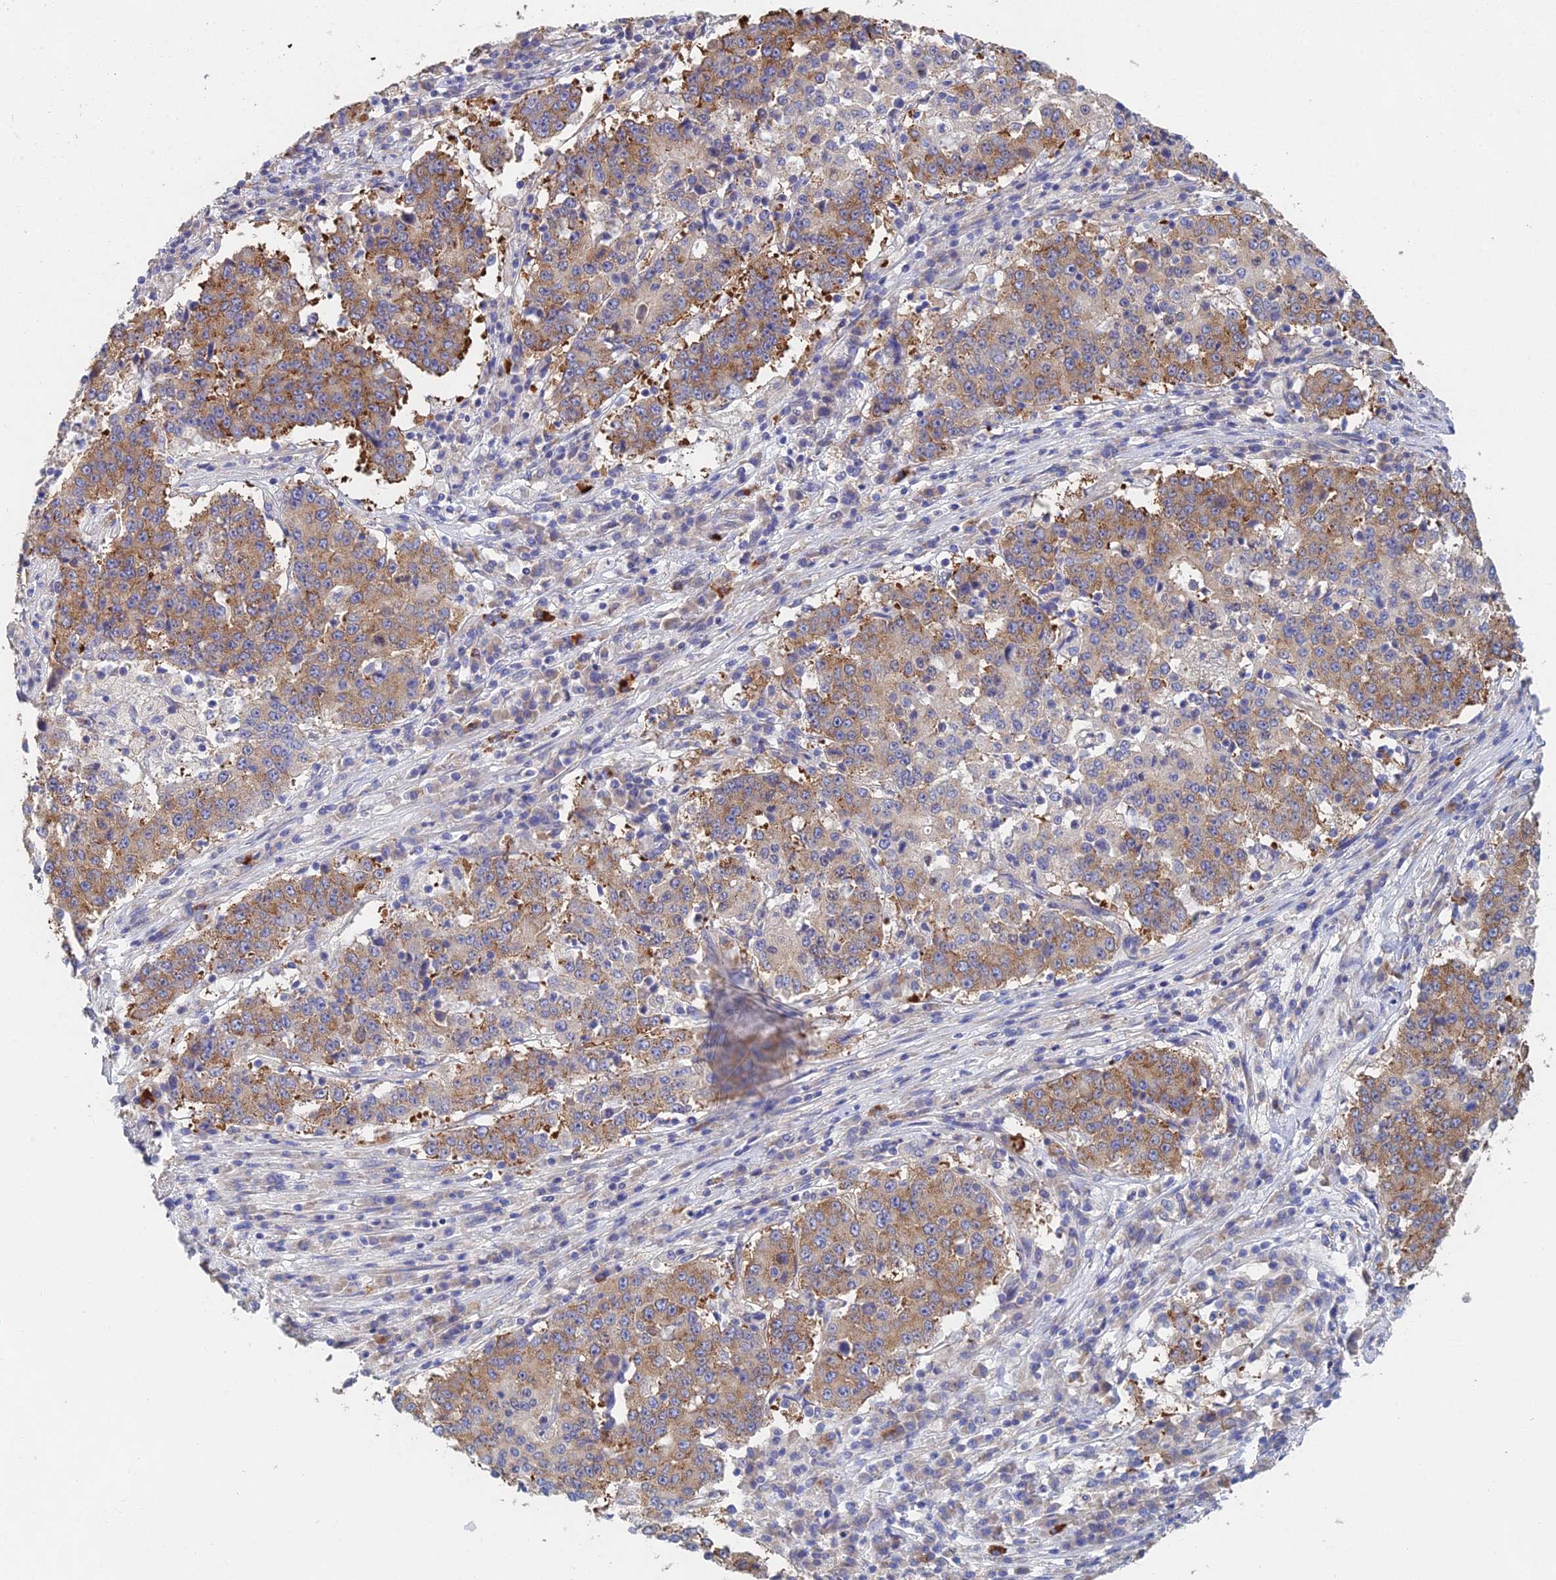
{"staining": {"intensity": "moderate", "quantity": "25%-75%", "location": "cytoplasmic/membranous"}, "tissue": "stomach cancer", "cell_type": "Tumor cells", "image_type": "cancer", "snomed": [{"axis": "morphology", "description": "Adenocarcinoma, NOS"}, {"axis": "topography", "description": "Stomach"}], "caption": "This is an image of immunohistochemistry staining of stomach cancer, which shows moderate positivity in the cytoplasmic/membranous of tumor cells.", "gene": "ELOF1", "patient": {"sex": "male", "age": 59}}